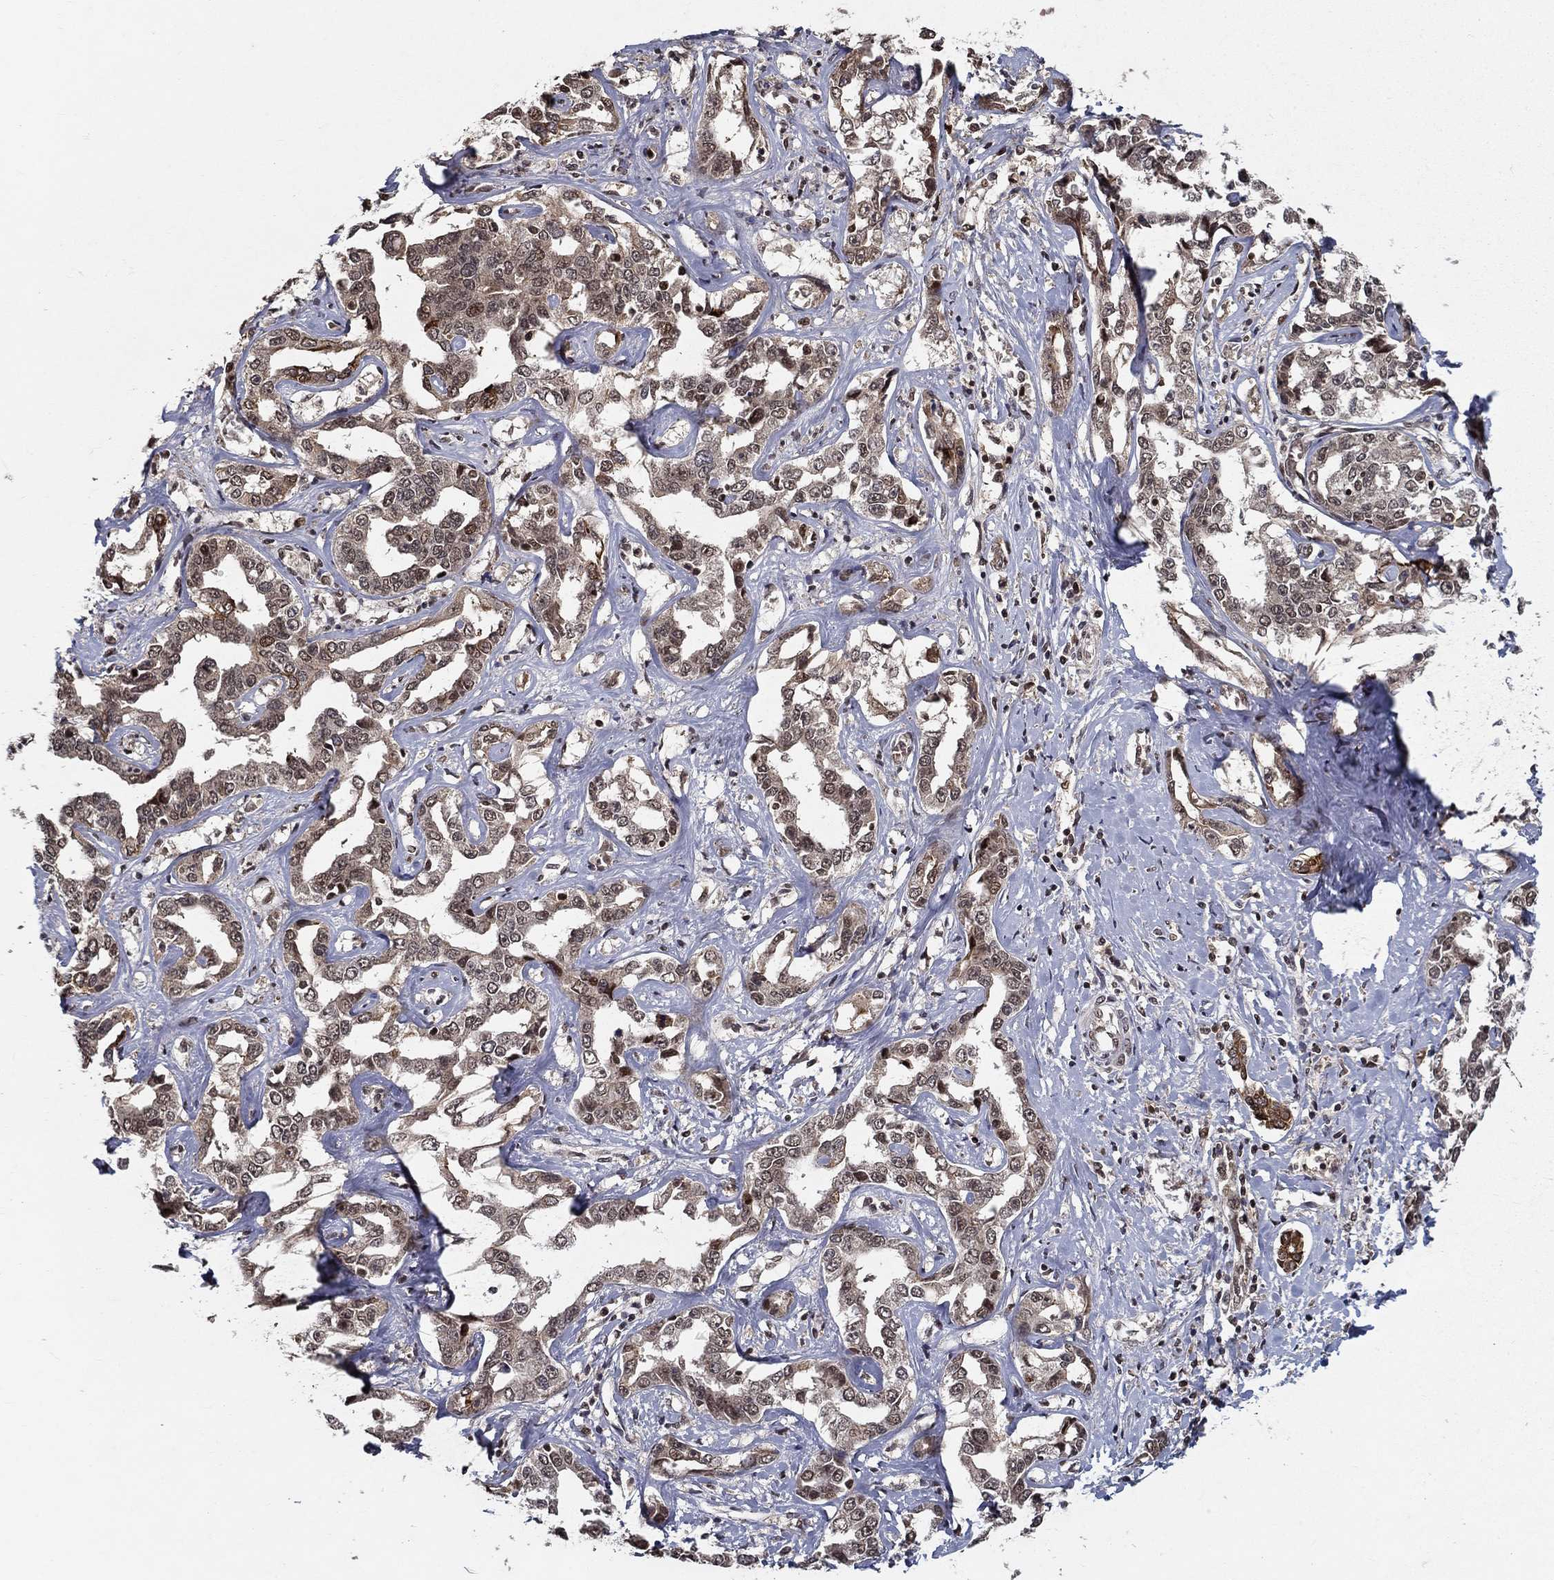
{"staining": {"intensity": "weak", "quantity": ">75%", "location": "cytoplasmic/membranous,nuclear"}, "tissue": "liver cancer", "cell_type": "Tumor cells", "image_type": "cancer", "snomed": [{"axis": "morphology", "description": "Cholangiocarcinoma"}, {"axis": "topography", "description": "Liver"}], "caption": "Tumor cells display low levels of weak cytoplasmic/membranous and nuclear expression in approximately >75% of cells in cholangiocarcinoma (liver).", "gene": "CDCA7L", "patient": {"sex": "male", "age": 59}}